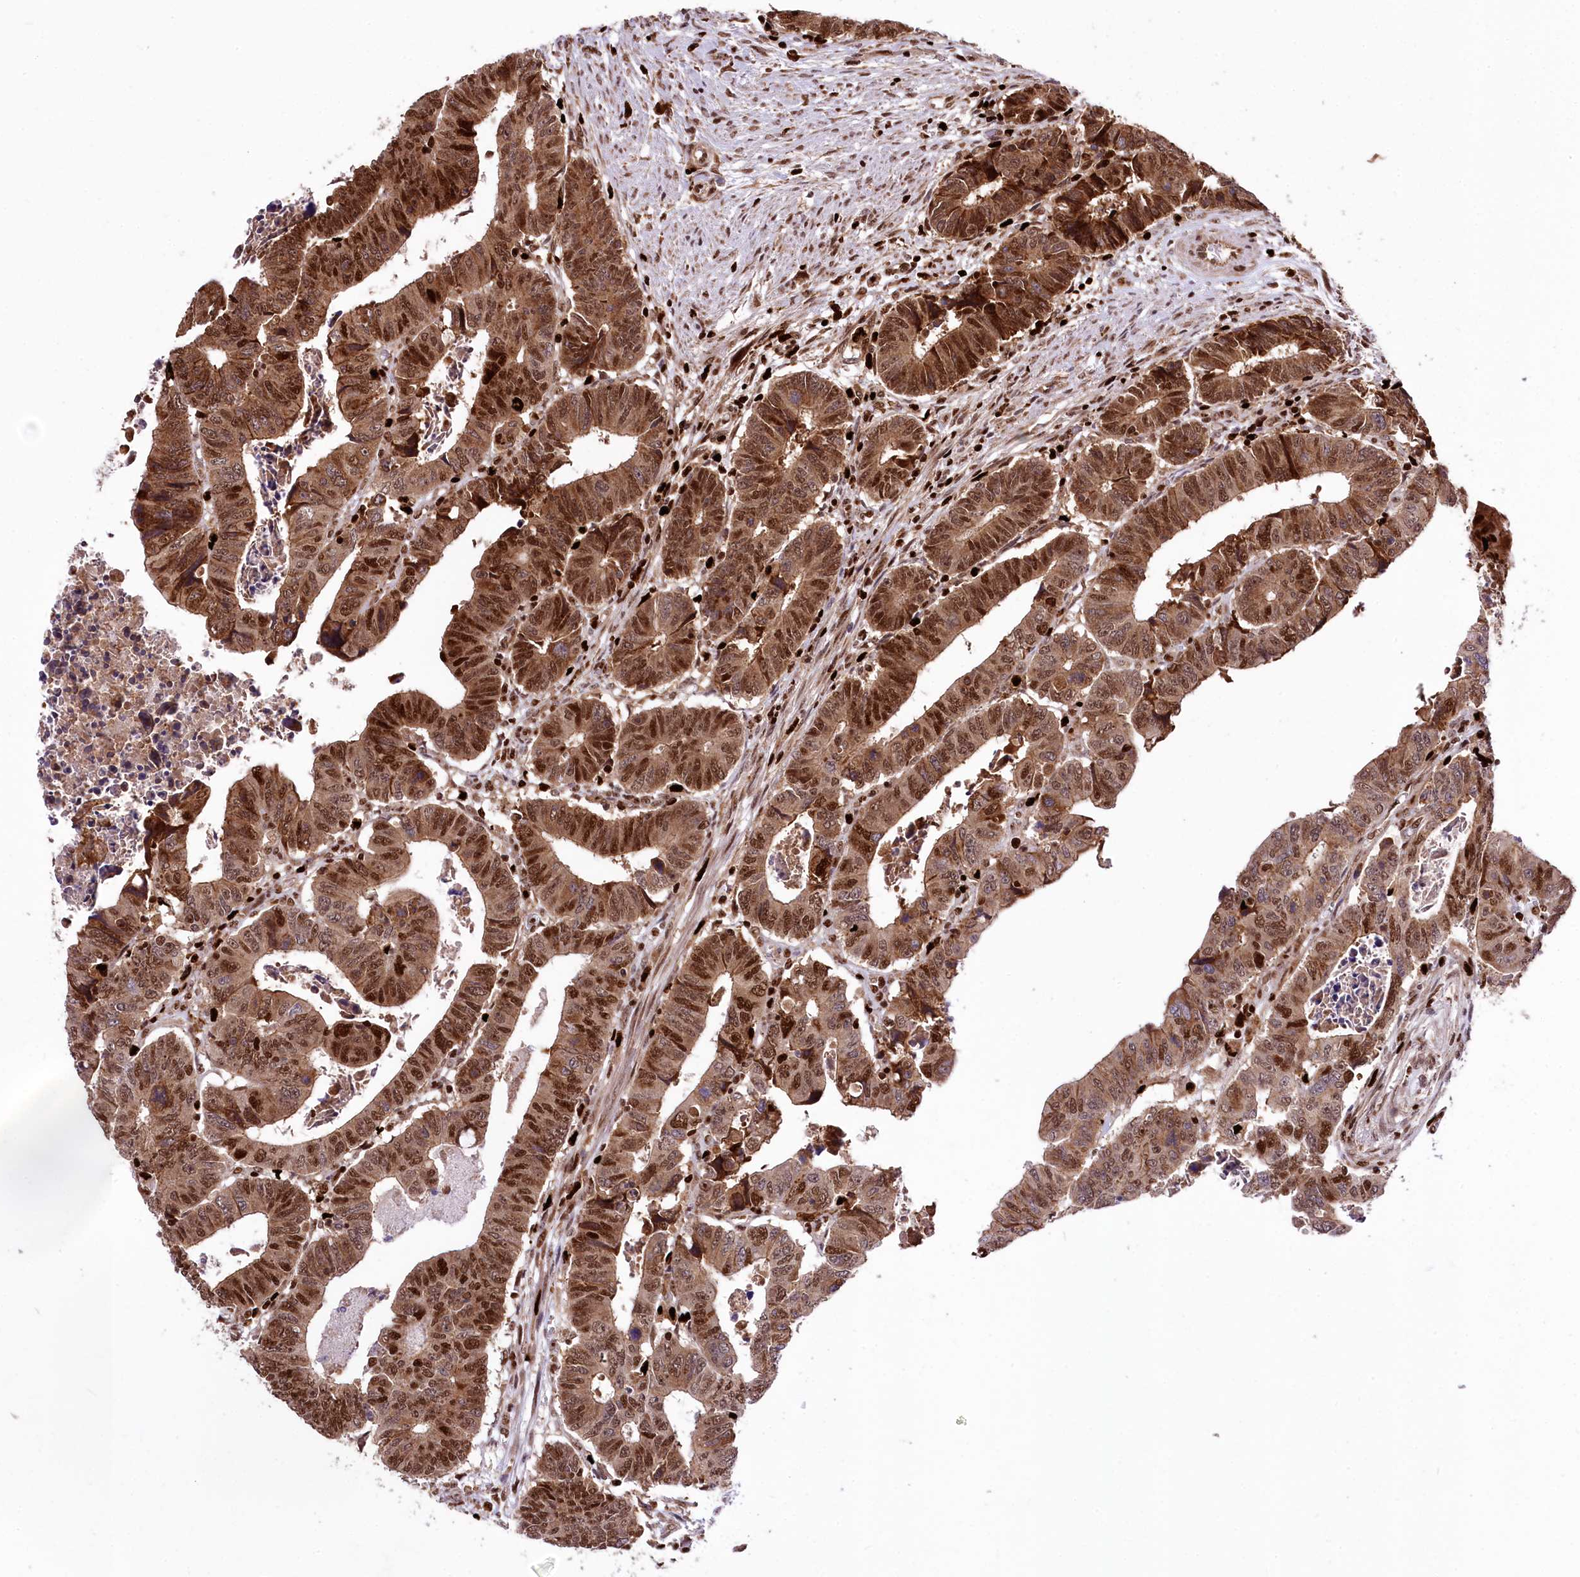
{"staining": {"intensity": "strong", "quantity": ">75%", "location": "cytoplasmic/membranous,nuclear"}, "tissue": "colorectal cancer", "cell_type": "Tumor cells", "image_type": "cancer", "snomed": [{"axis": "morphology", "description": "Normal tissue, NOS"}, {"axis": "morphology", "description": "Adenocarcinoma, NOS"}, {"axis": "topography", "description": "Rectum"}], "caption": "Protein analysis of colorectal cancer (adenocarcinoma) tissue demonstrates strong cytoplasmic/membranous and nuclear staining in about >75% of tumor cells.", "gene": "FIGN", "patient": {"sex": "female", "age": 65}}